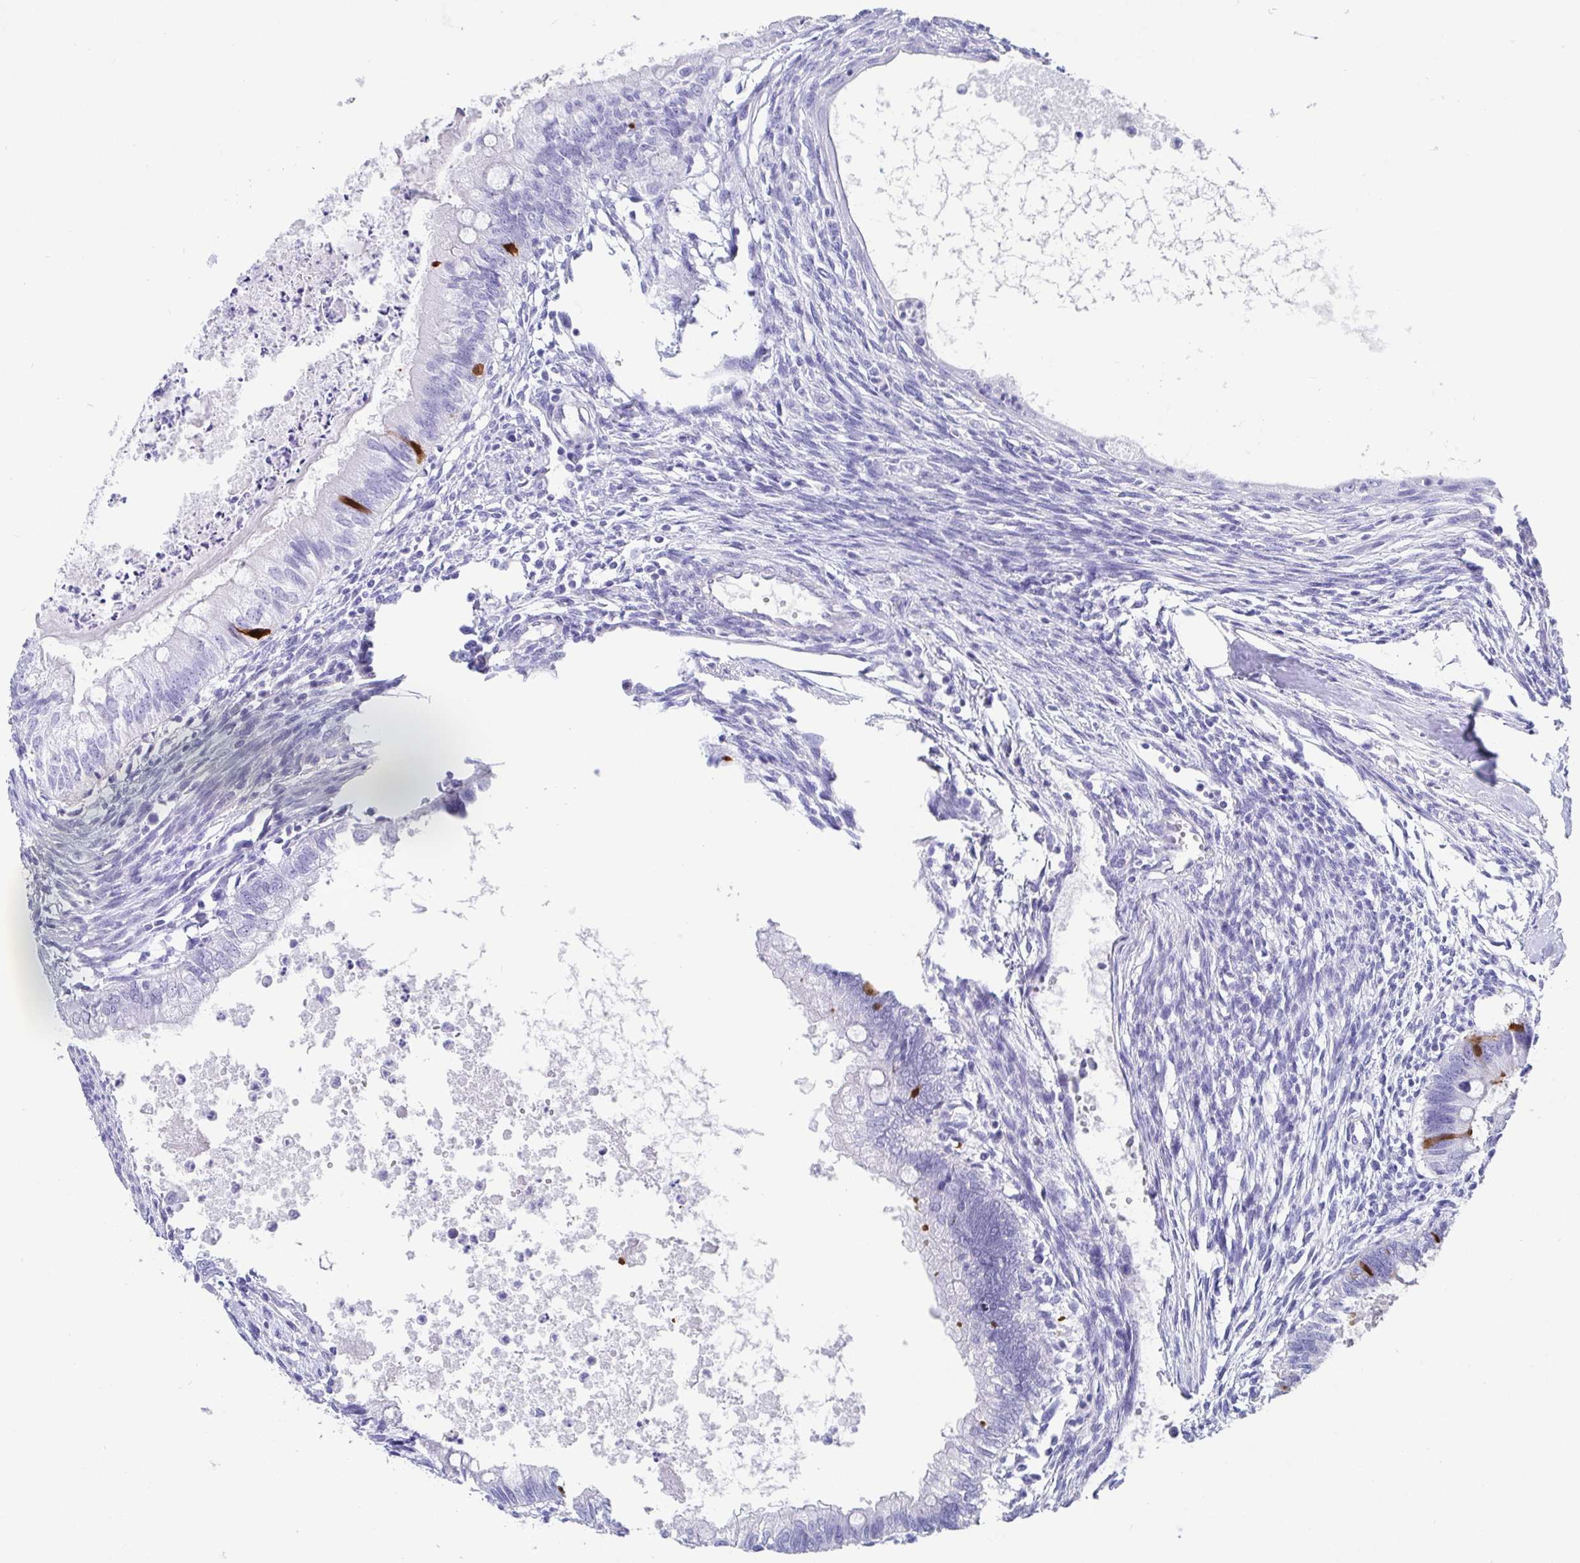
{"staining": {"intensity": "negative", "quantity": "none", "location": "none"}, "tissue": "testis cancer", "cell_type": "Tumor cells", "image_type": "cancer", "snomed": [{"axis": "morphology", "description": "Carcinoma, Embryonal, NOS"}, {"axis": "topography", "description": "Testis"}], "caption": "The histopathology image exhibits no staining of tumor cells in testis embryonal carcinoma.", "gene": "SCGN", "patient": {"sex": "male", "age": 37}}